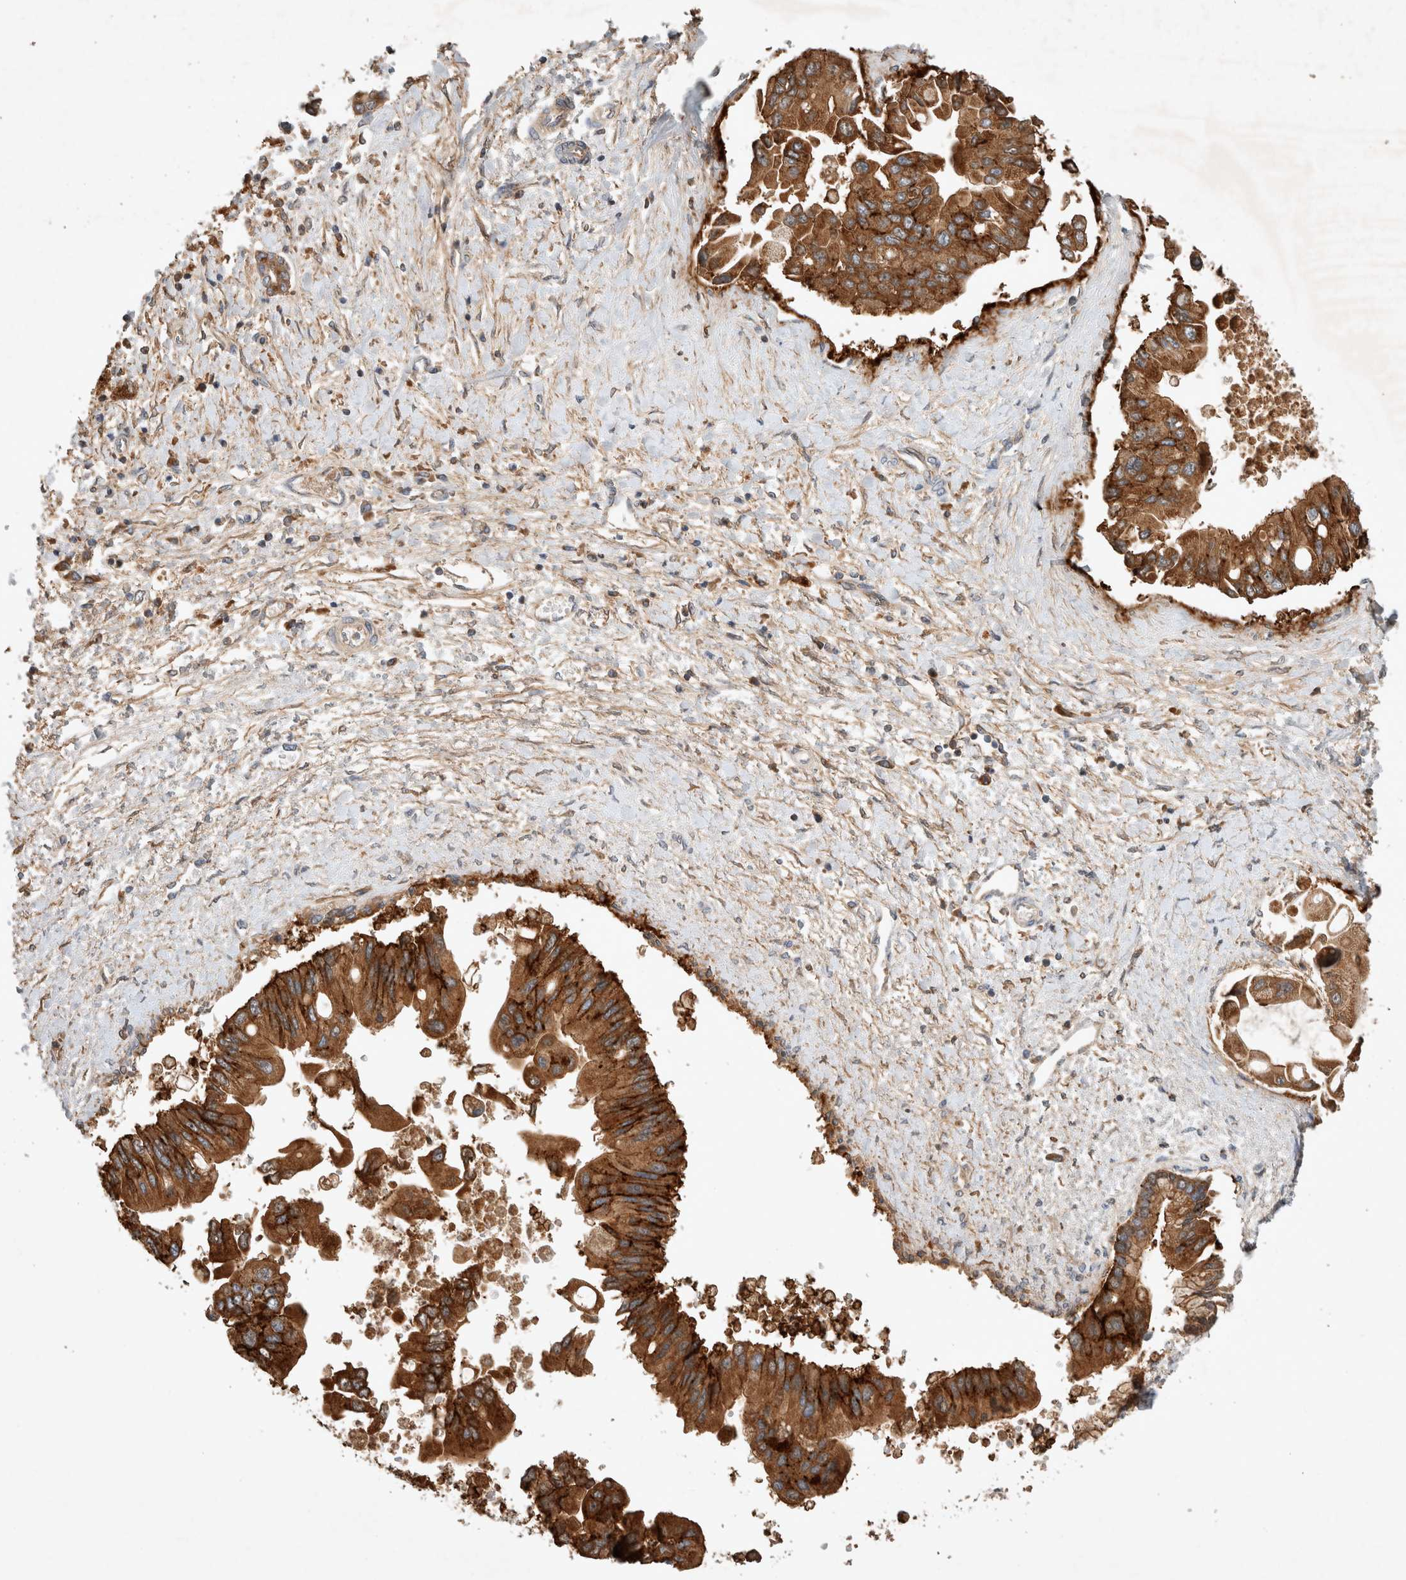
{"staining": {"intensity": "strong", "quantity": ">75%", "location": "cytoplasmic/membranous"}, "tissue": "liver cancer", "cell_type": "Tumor cells", "image_type": "cancer", "snomed": [{"axis": "morphology", "description": "Cholangiocarcinoma"}, {"axis": "topography", "description": "Liver"}], "caption": "Liver cholangiocarcinoma stained with immunohistochemistry (IHC) shows strong cytoplasmic/membranous staining in about >75% of tumor cells.", "gene": "SERAC1", "patient": {"sex": "male", "age": 50}}